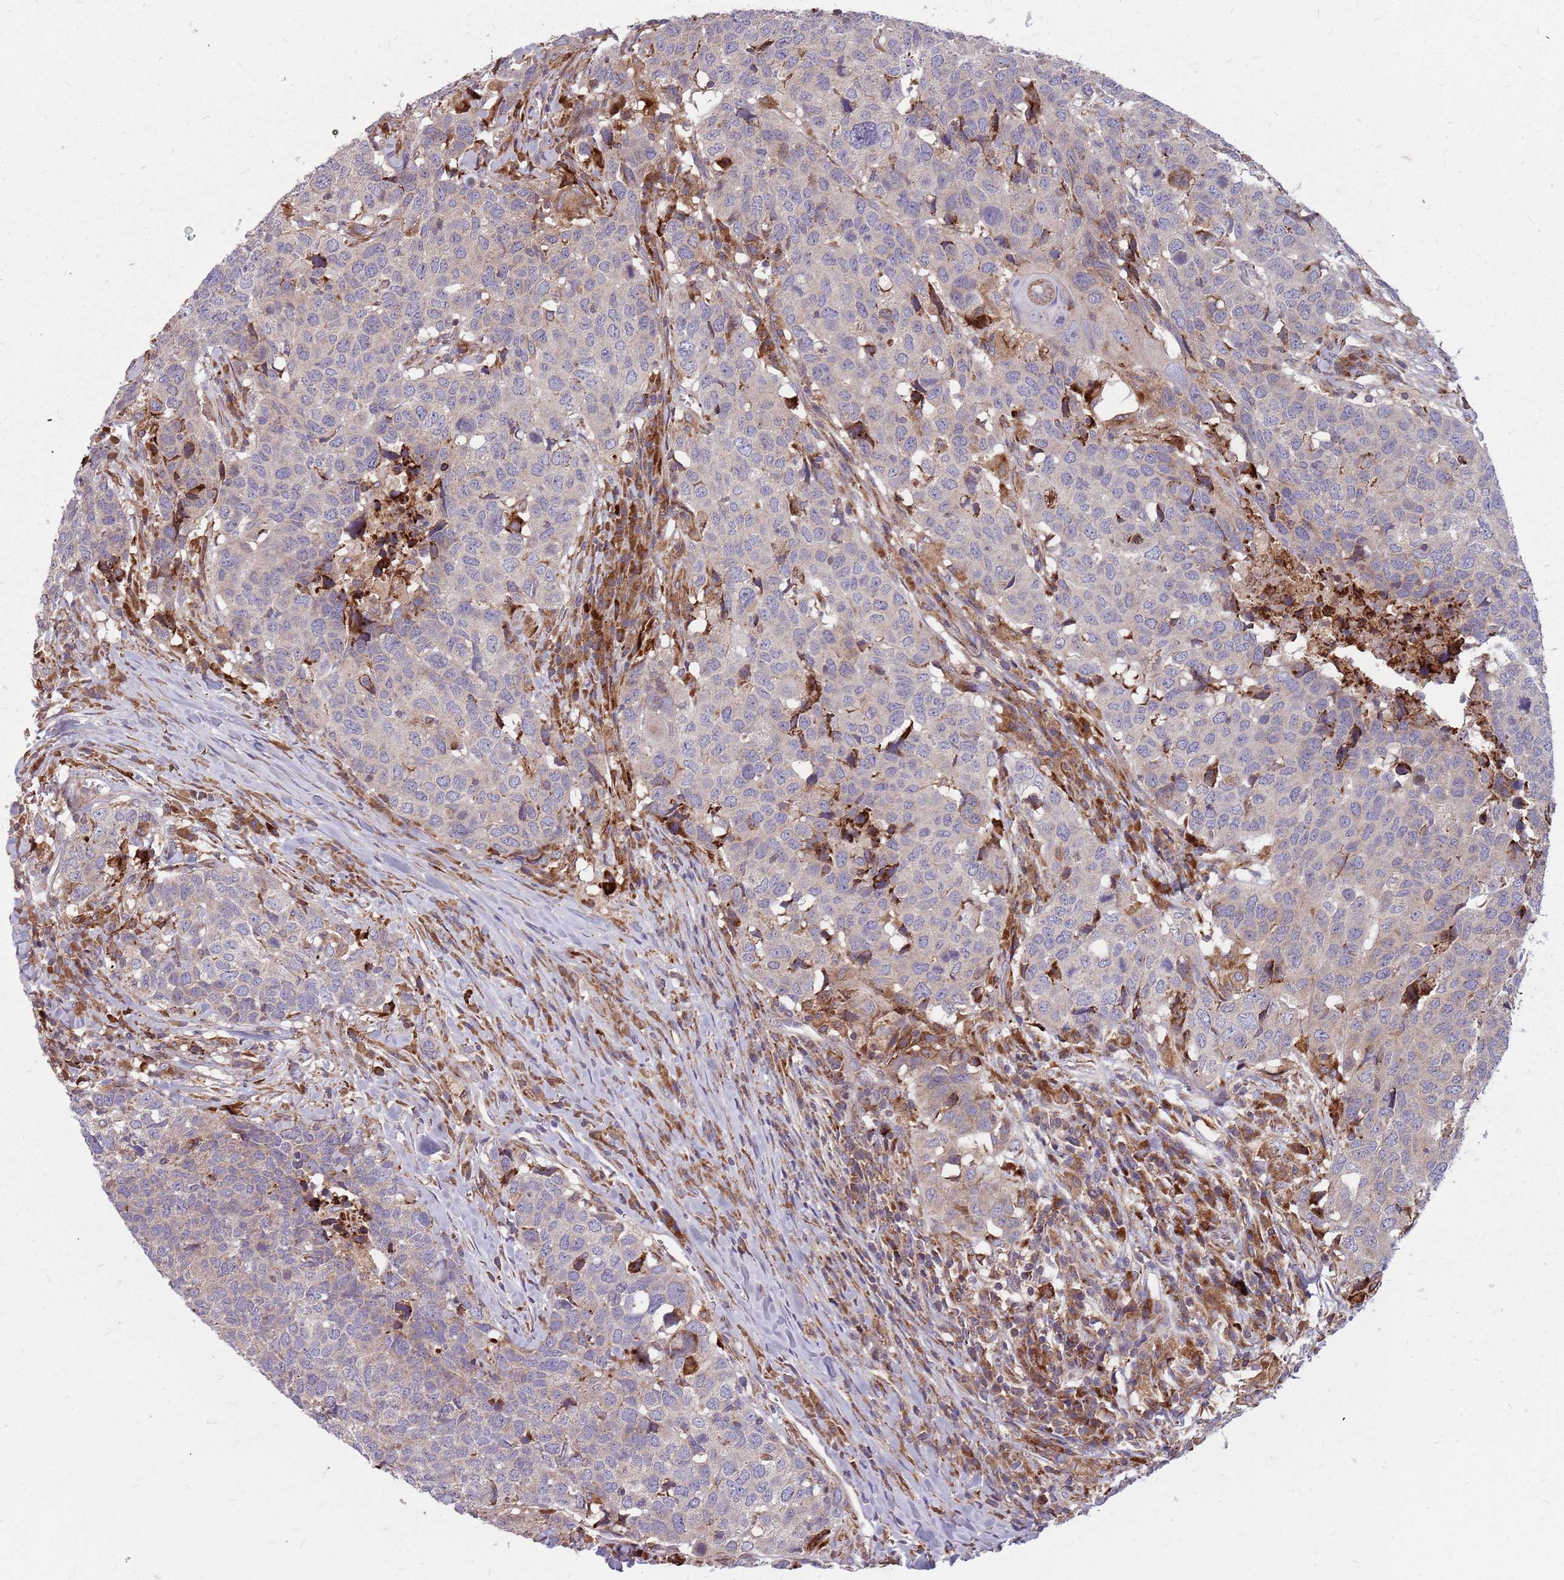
{"staining": {"intensity": "negative", "quantity": "none", "location": "none"}, "tissue": "head and neck cancer", "cell_type": "Tumor cells", "image_type": "cancer", "snomed": [{"axis": "morphology", "description": "Normal tissue, NOS"}, {"axis": "morphology", "description": "Squamous cell carcinoma, NOS"}, {"axis": "topography", "description": "Skeletal muscle"}, {"axis": "topography", "description": "Vascular tissue"}, {"axis": "topography", "description": "Peripheral nerve tissue"}, {"axis": "topography", "description": "Head-Neck"}], "caption": "Immunohistochemistry histopathology image of neoplastic tissue: human head and neck cancer (squamous cell carcinoma) stained with DAB shows no significant protein staining in tumor cells.", "gene": "NME4", "patient": {"sex": "male", "age": 66}}